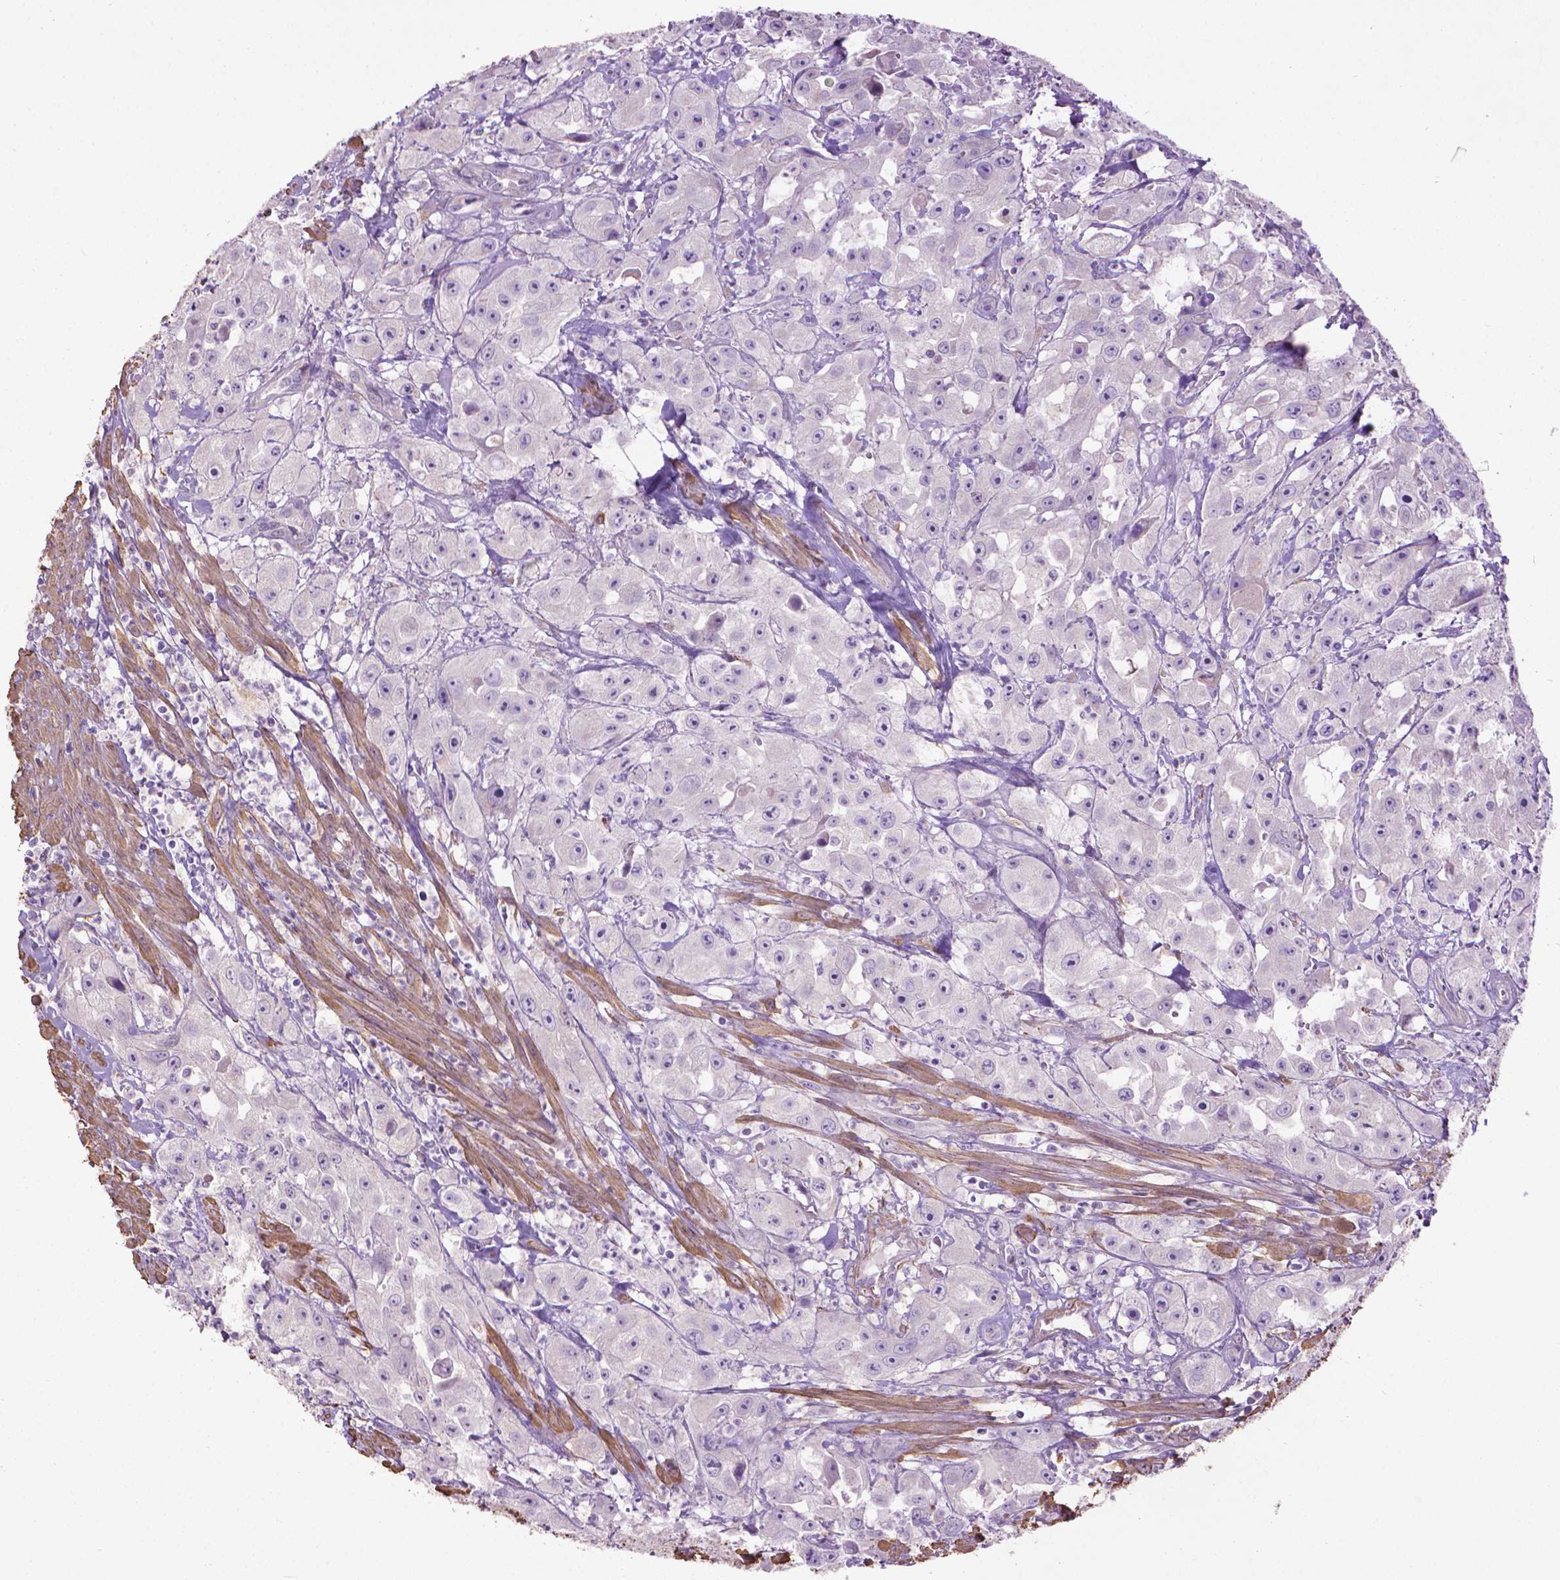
{"staining": {"intensity": "negative", "quantity": "none", "location": "none"}, "tissue": "urothelial cancer", "cell_type": "Tumor cells", "image_type": "cancer", "snomed": [{"axis": "morphology", "description": "Urothelial carcinoma, High grade"}, {"axis": "topography", "description": "Urinary bladder"}], "caption": "IHC of human urothelial cancer exhibits no staining in tumor cells.", "gene": "AQP10", "patient": {"sex": "male", "age": 79}}